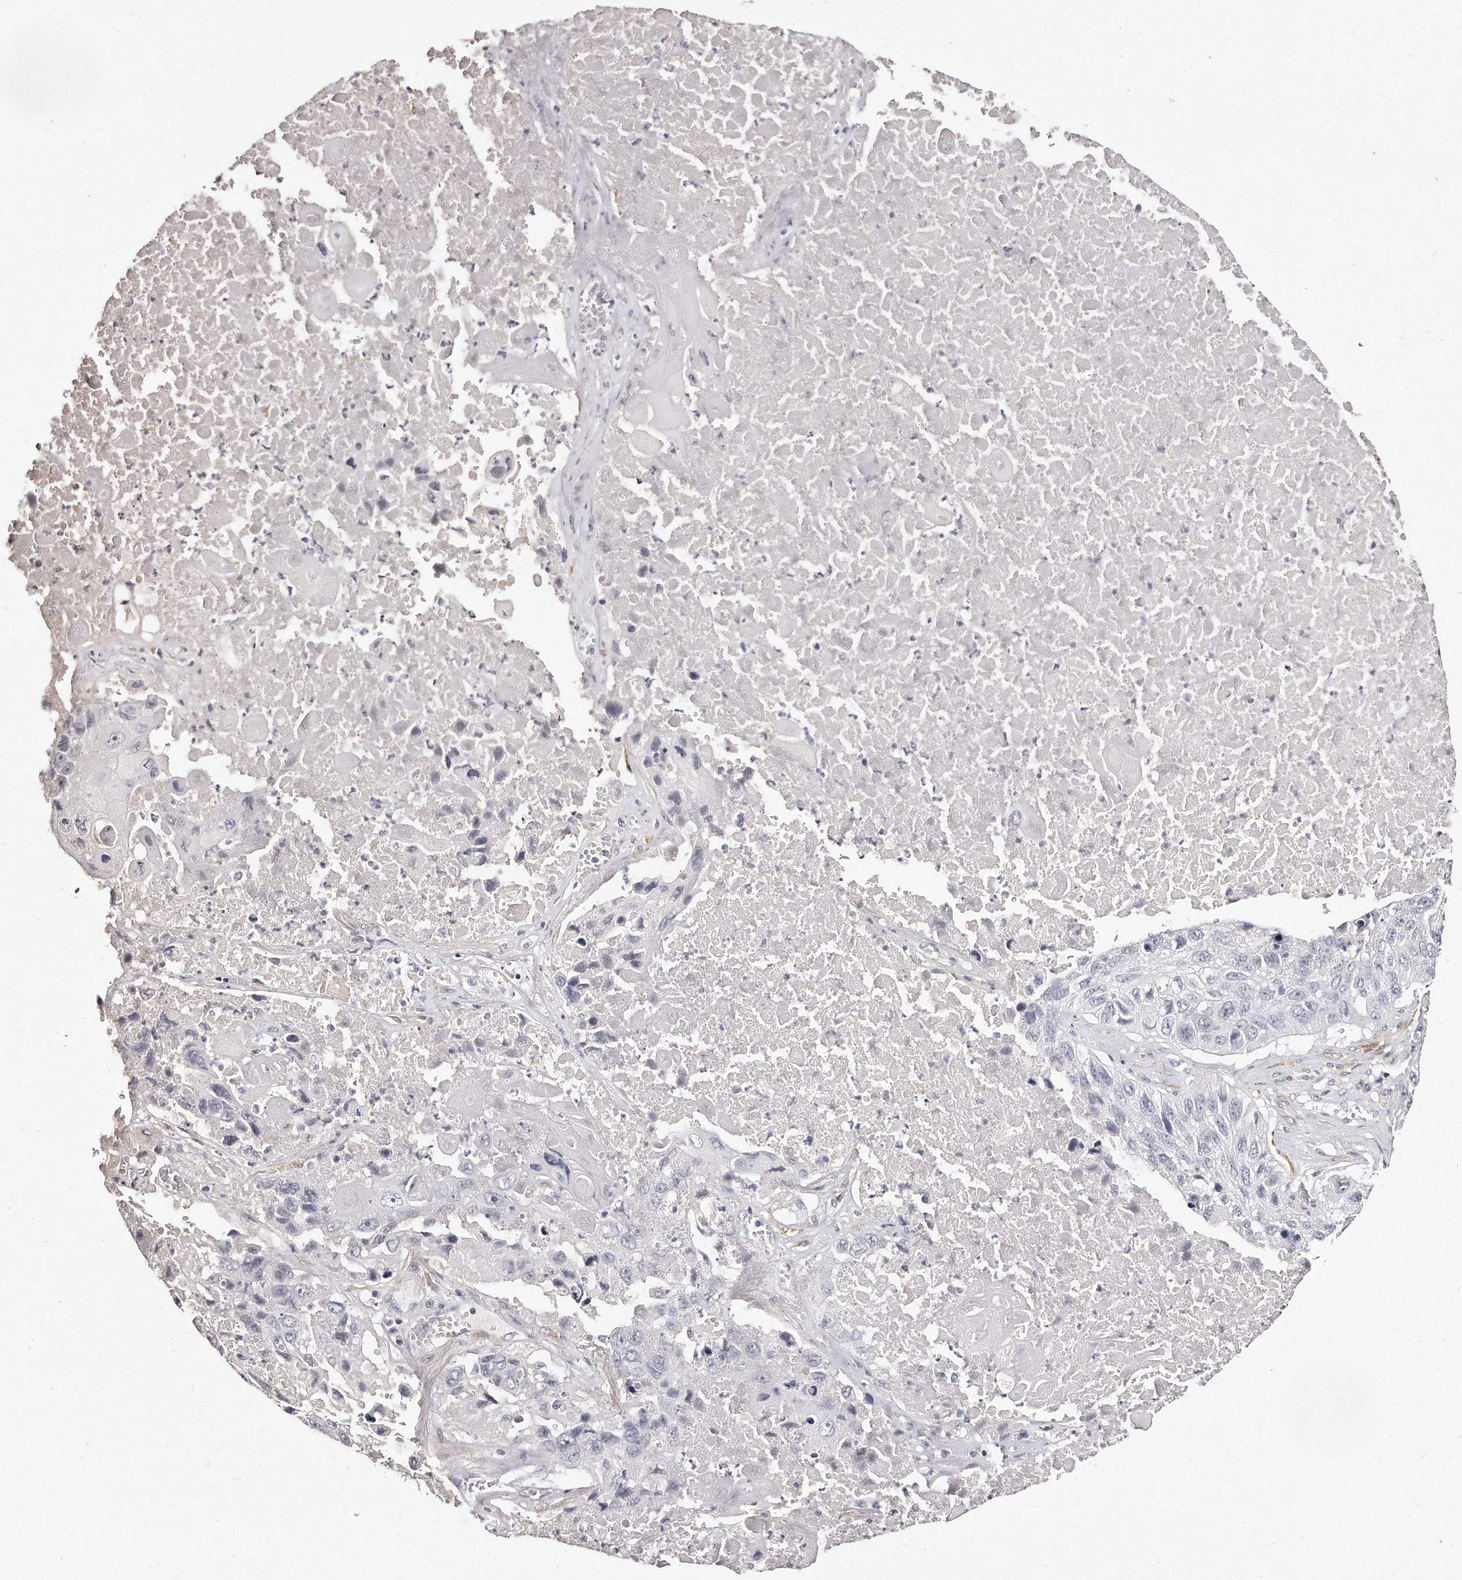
{"staining": {"intensity": "negative", "quantity": "none", "location": "none"}, "tissue": "lung cancer", "cell_type": "Tumor cells", "image_type": "cancer", "snomed": [{"axis": "morphology", "description": "Squamous cell carcinoma, NOS"}, {"axis": "topography", "description": "Lung"}], "caption": "Tumor cells show no significant staining in lung squamous cell carcinoma. Nuclei are stained in blue.", "gene": "LMOD1", "patient": {"sex": "male", "age": 61}}